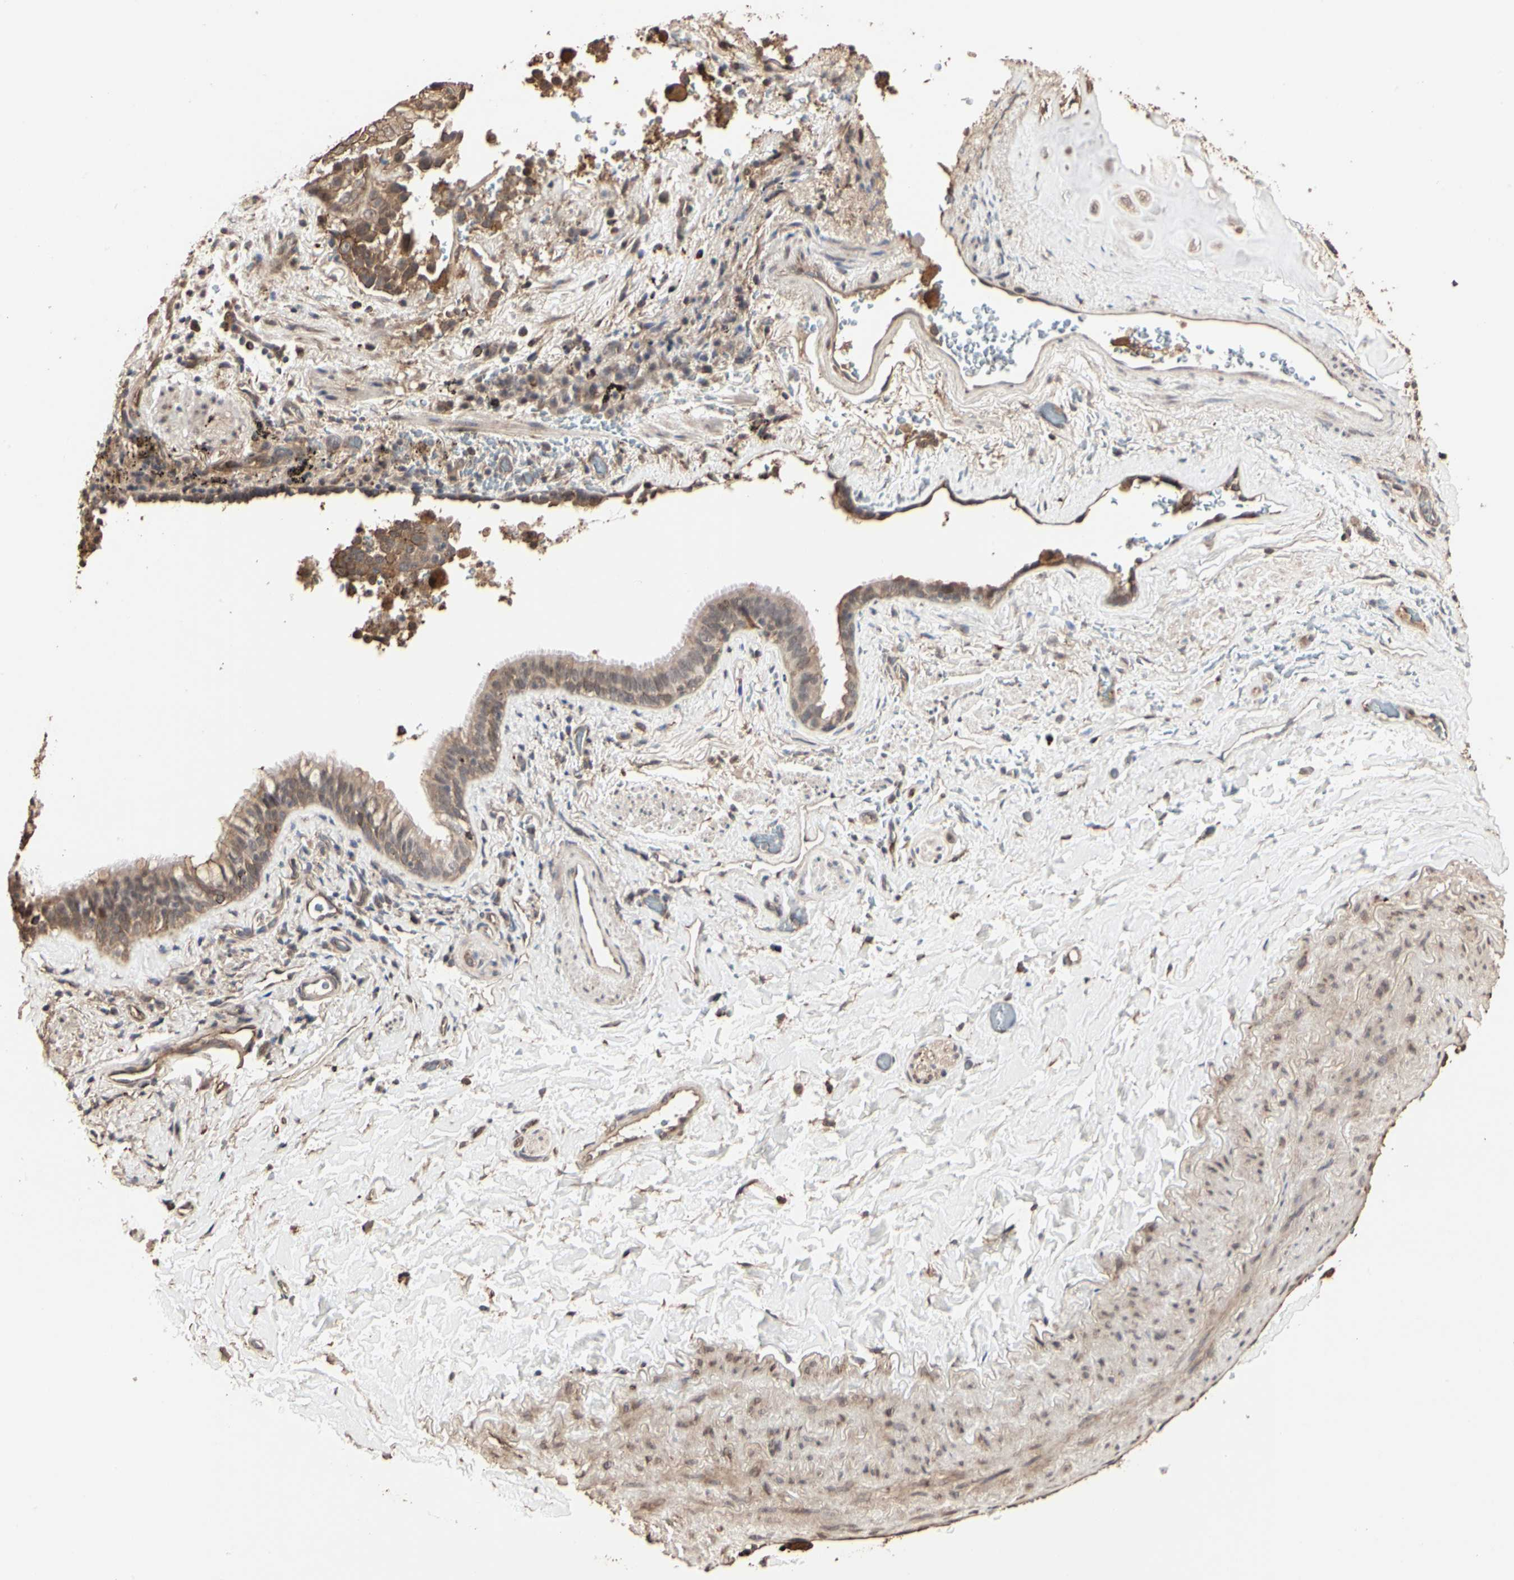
{"staining": {"intensity": "moderate", "quantity": ">75%", "location": "cytoplasmic/membranous"}, "tissue": "lung cancer", "cell_type": "Tumor cells", "image_type": "cancer", "snomed": [{"axis": "morphology", "description": "Squamous cell carcinoma, NOS"}, {"axis": "topography", "description": "Lung"}], "caption": "About >75% of tumor cells in human lung cancer demonstrate moderate cytoplasmic/membranous protein positivity as visualized by brown immunohistochemical staining.", "gene": "TAOK1", "patient": {"sex": "male", "age": 54}}